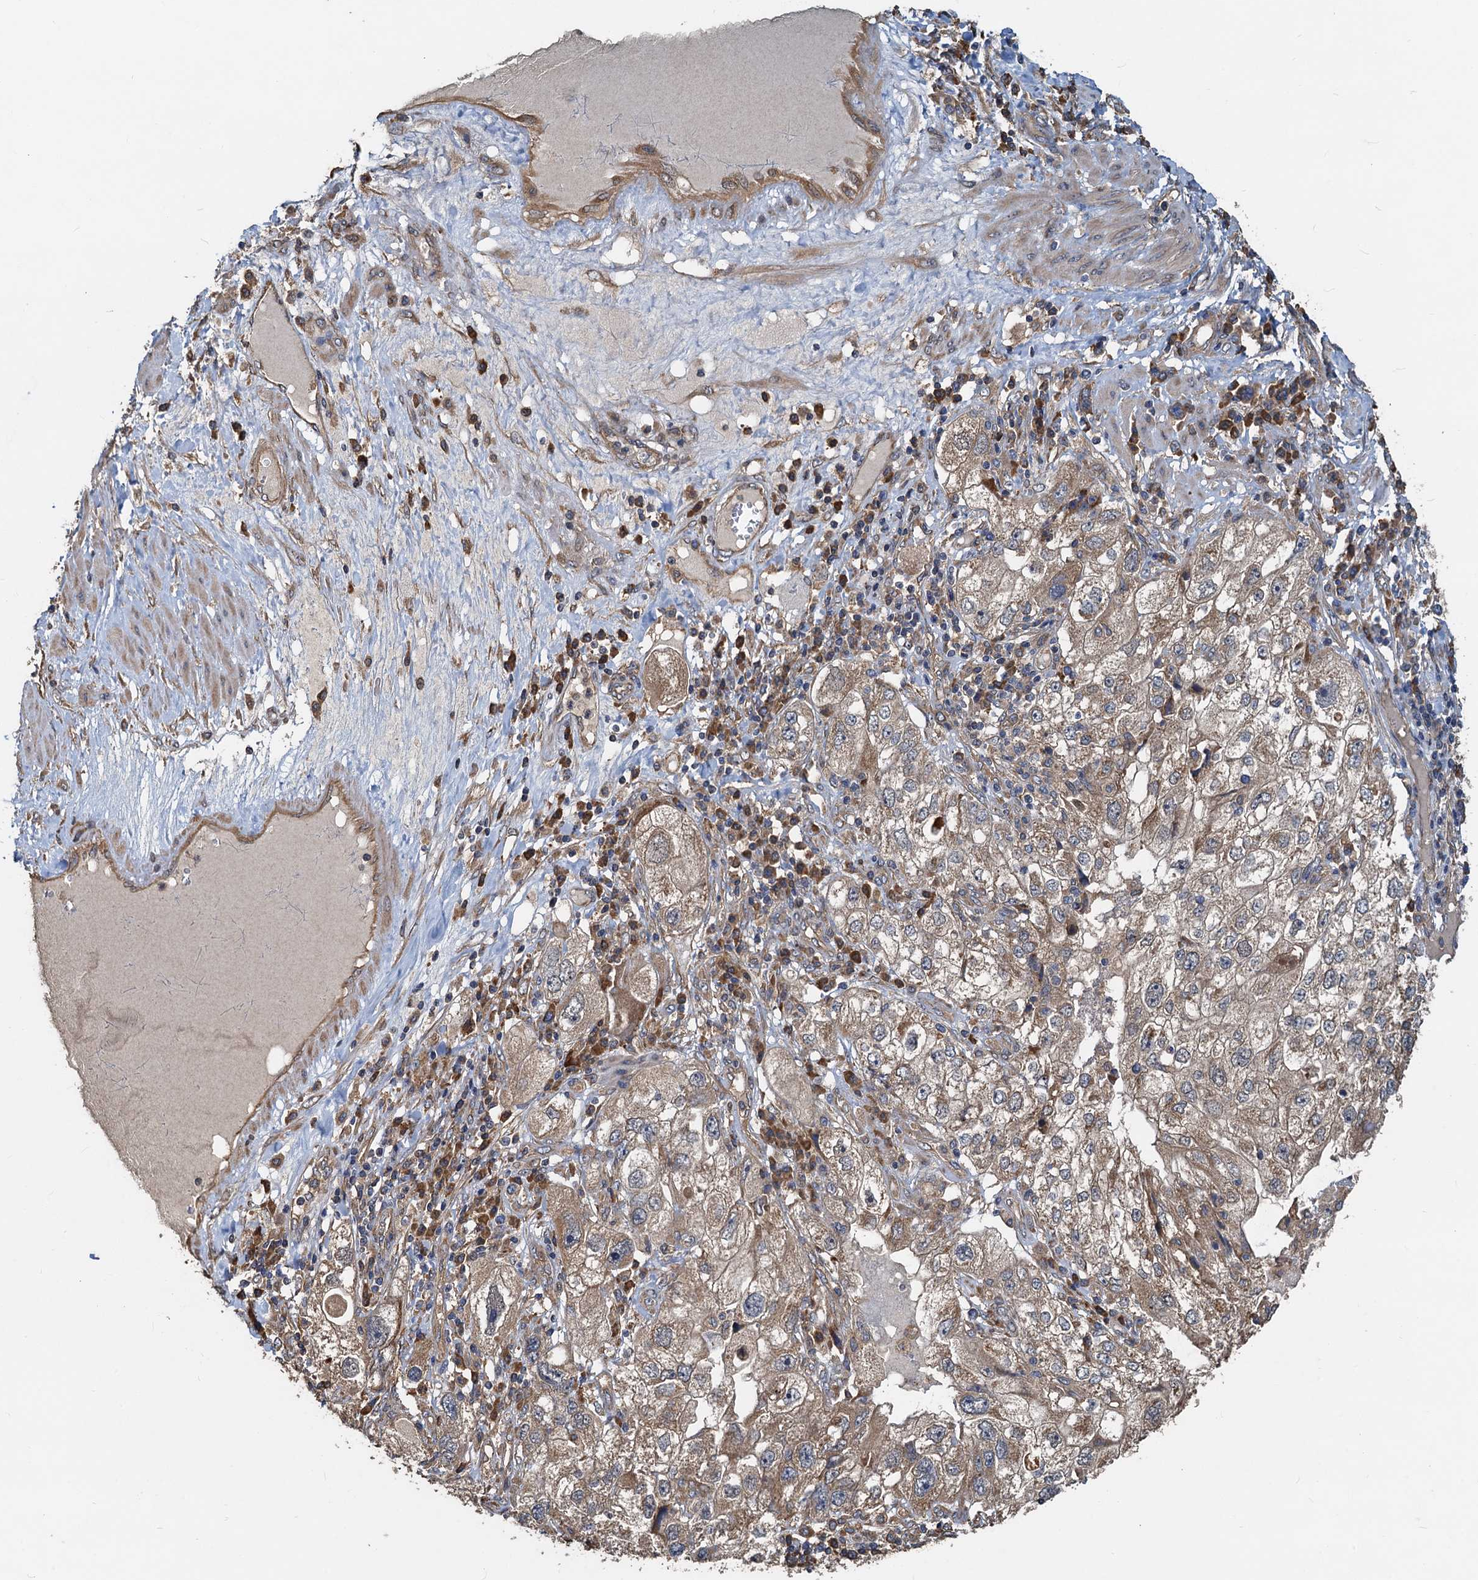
{"staining": {"intensity": "moderate", "quantity": ">75%", "location": "cytoplasmic/membranous"}, "tissue": "endometrial cancer", "cell_type": "Tumor cells", "image_type": "cancer", "snomed": [{"axis": "morphology", "description": "Adenocarcinoma, NOS"}, {"axis": "topography", "description": "Endometrium"}], "caption": "Approximately >75% of tumor cells in adenocarcinoma (endometrial) display moderate cytoplasmic/membranous protein staining as visualized by brown immunohistochemical staining.", "gene": "HYI", "patient": {"sex": "female", "age": 49}}